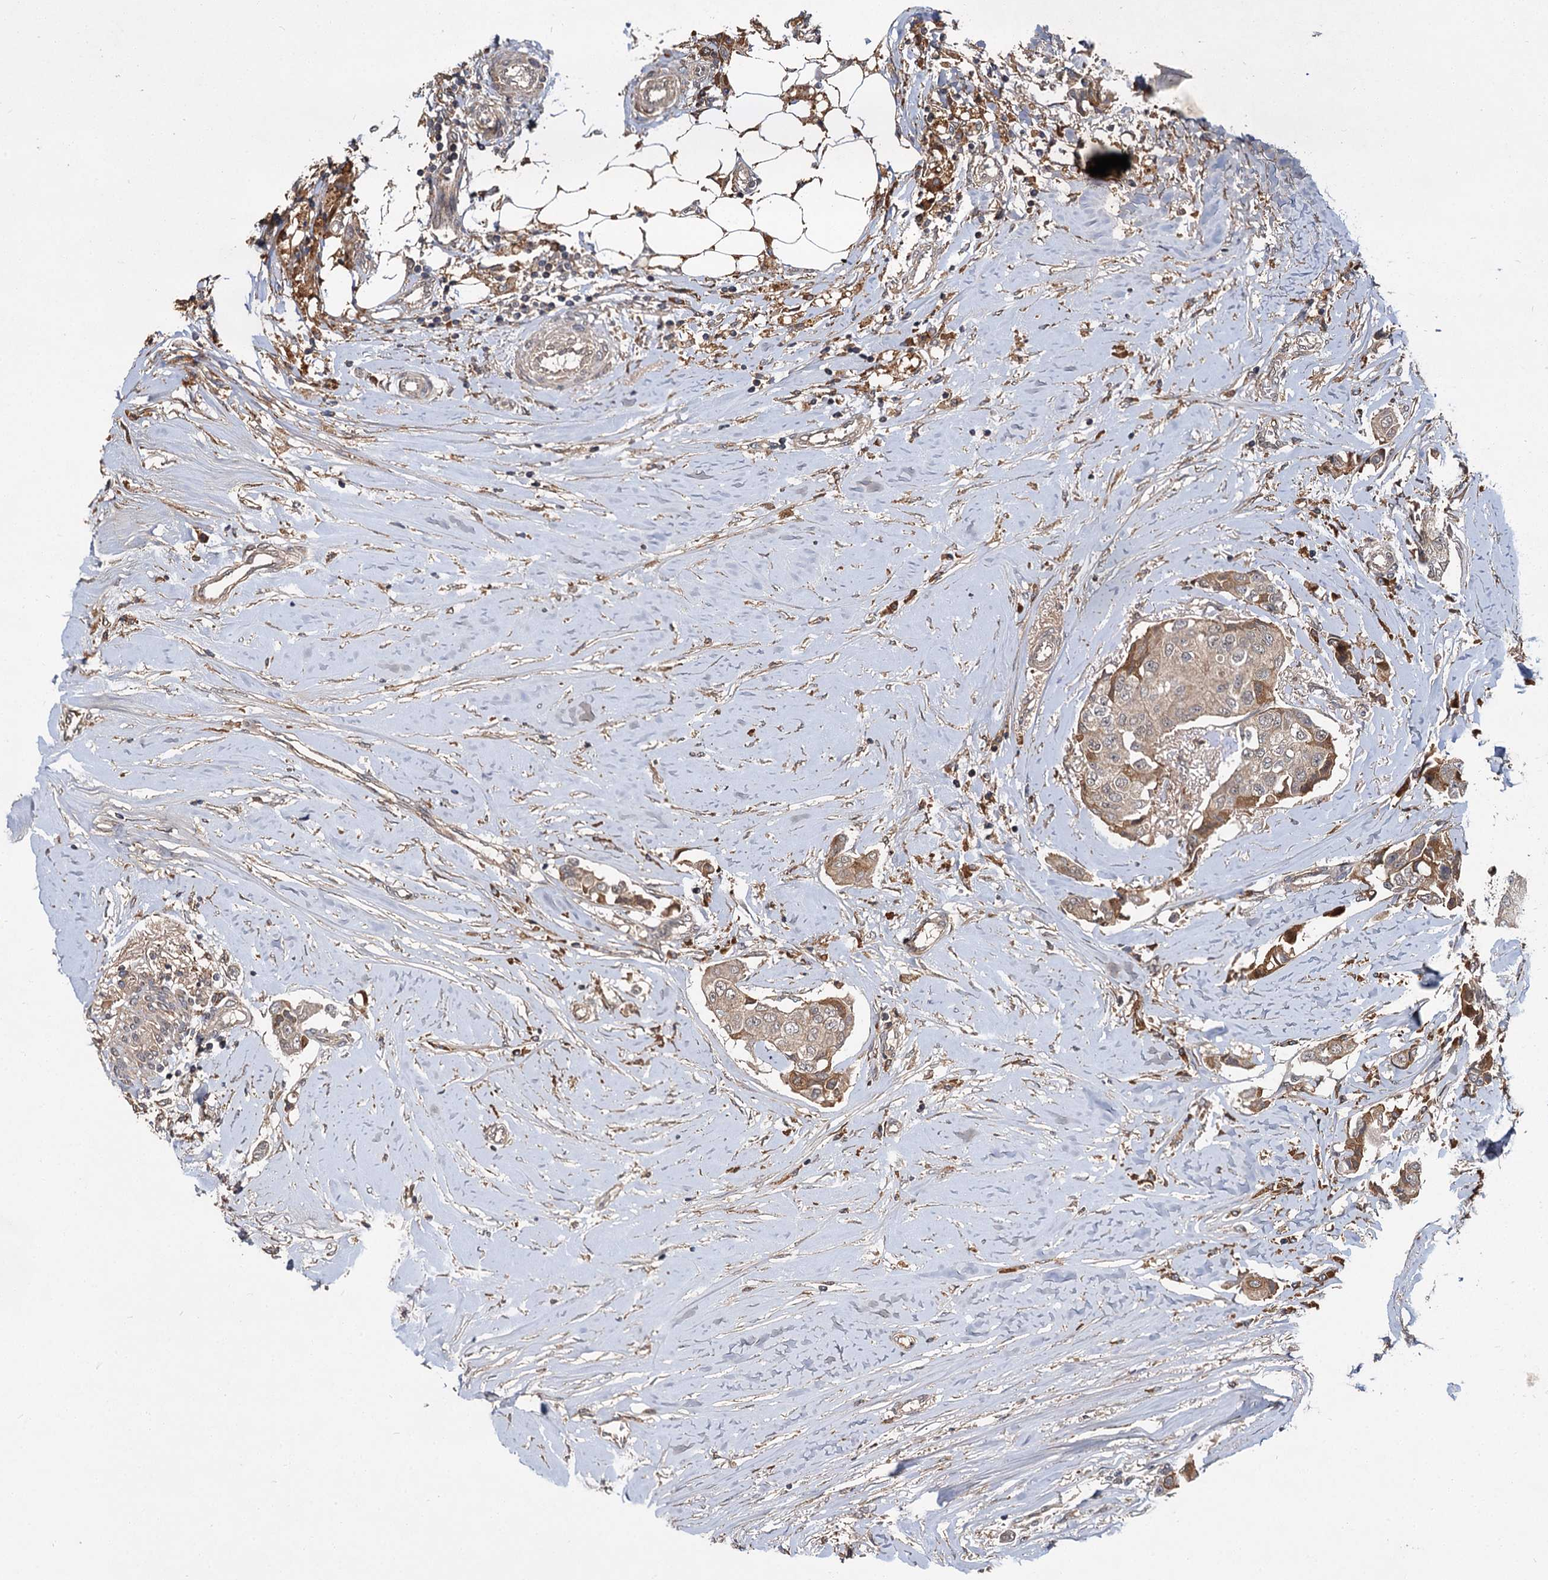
{"staining": {"intensity": "weak", "quantity": ">75%", "location": "cytoplasmic/membranous"}, "tissue": "breast cancer", "cell_type": "Tumor cells", "image_type": "cancer", "snomed": [{"axis": "morphology", "description": "Duct carcinoma"}, {"axis": "topography", "description": "Breast"}], "caption": "Weak cytoplasmic/membranous positivity is seen in approximately >75% of tumor cells in breast cancer (invasive ductal carcinoma).", "gene": "MBD6", "patient": {"sex": "female", "age": 80}}